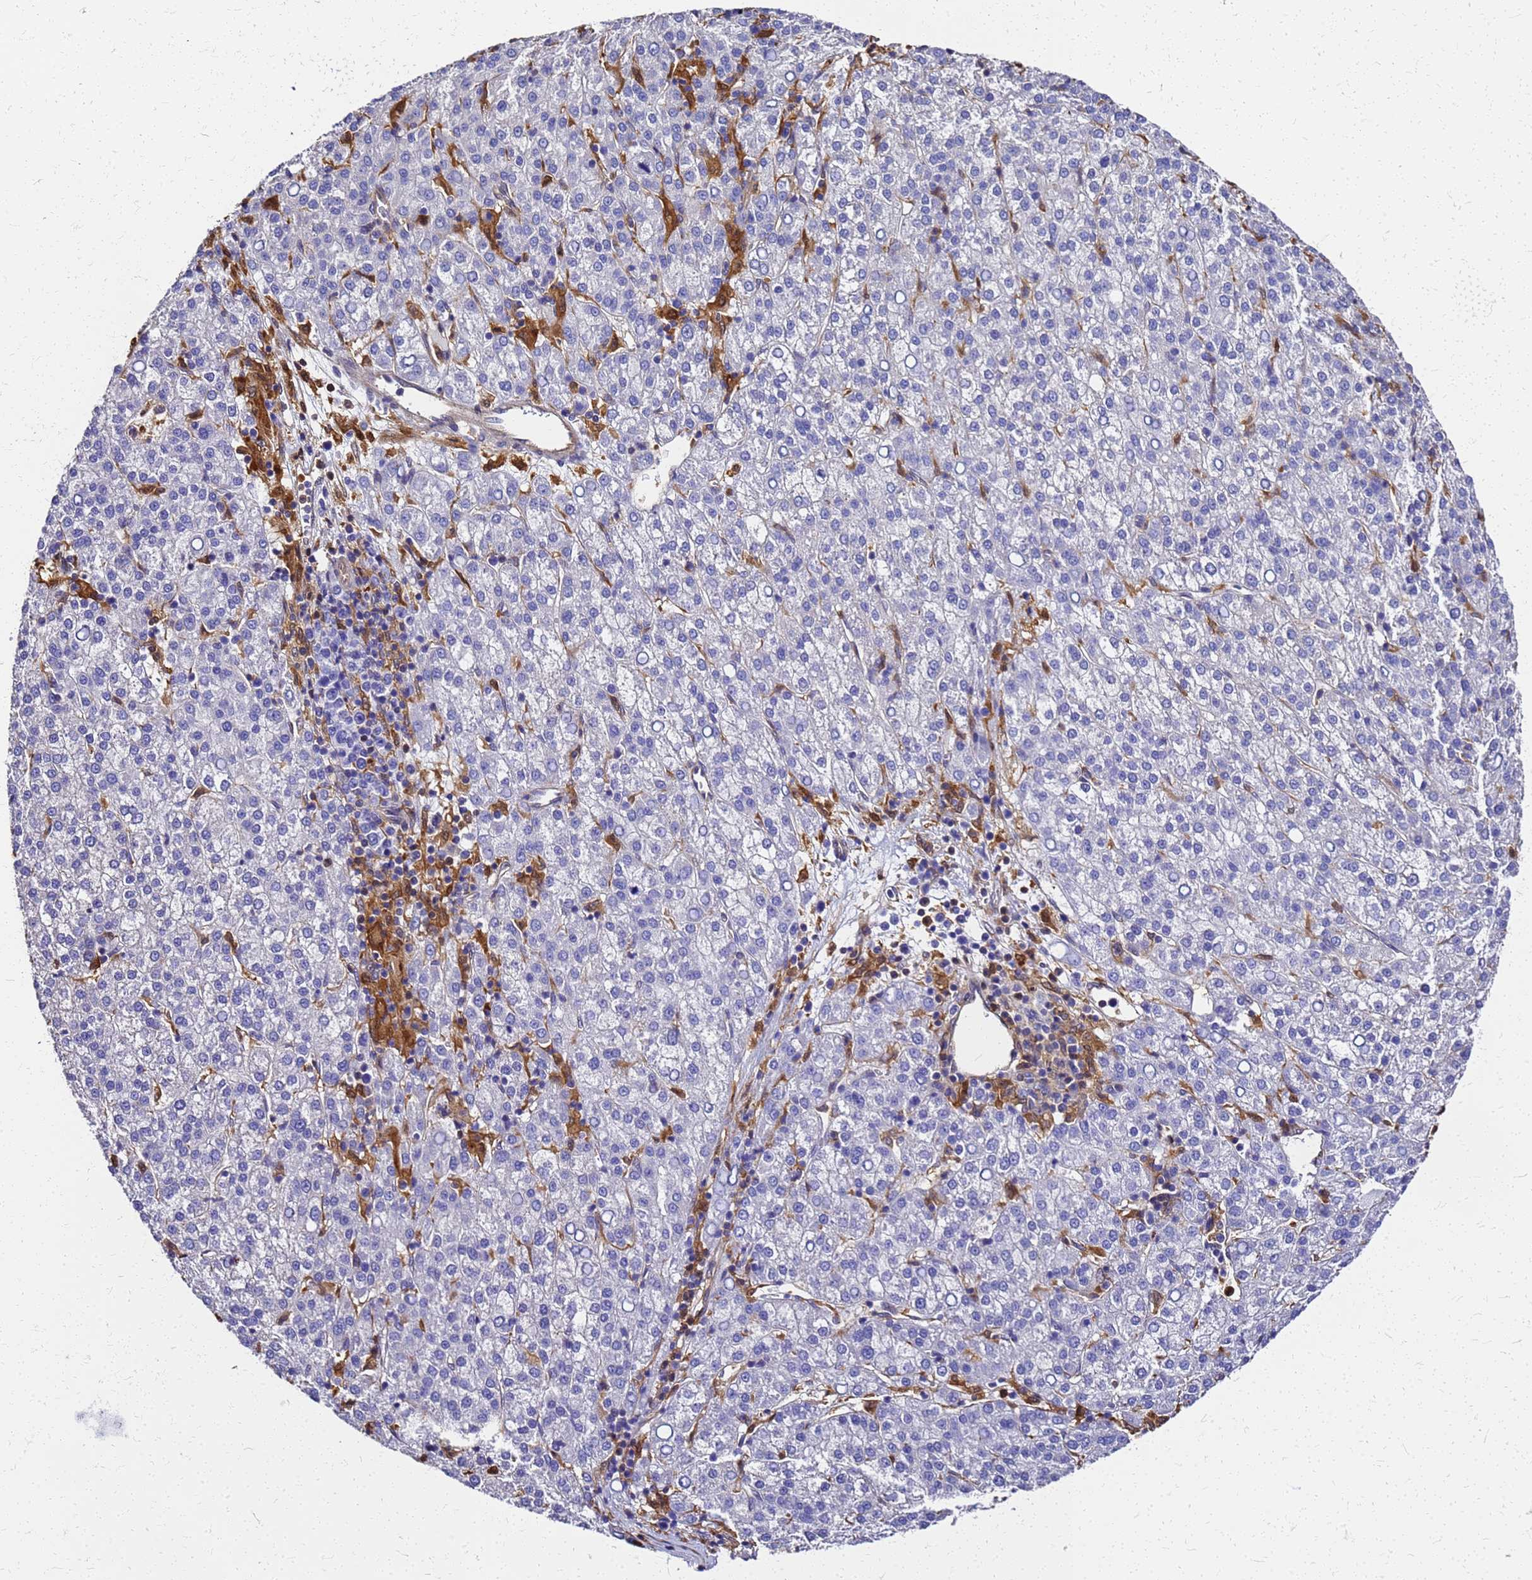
{"staining": {"intensity": "negative", "quantity": "none", "location": "none"}, "tissue": "liver cancer", "cell_type": "Tumor cells", "image_type": "cancer", "snomed": [{"axis": "morphology", "description": "Carcinoma, Hepatocellular, NOS"}, {"axis": "topography", "description": "Liver"}], "caption": "Immunohistochemical staining of liver cancer demonstrates no significant positivity in tumor cells.", "gene": "S100A11", "patient": {"sex": "female", "age": 58}}